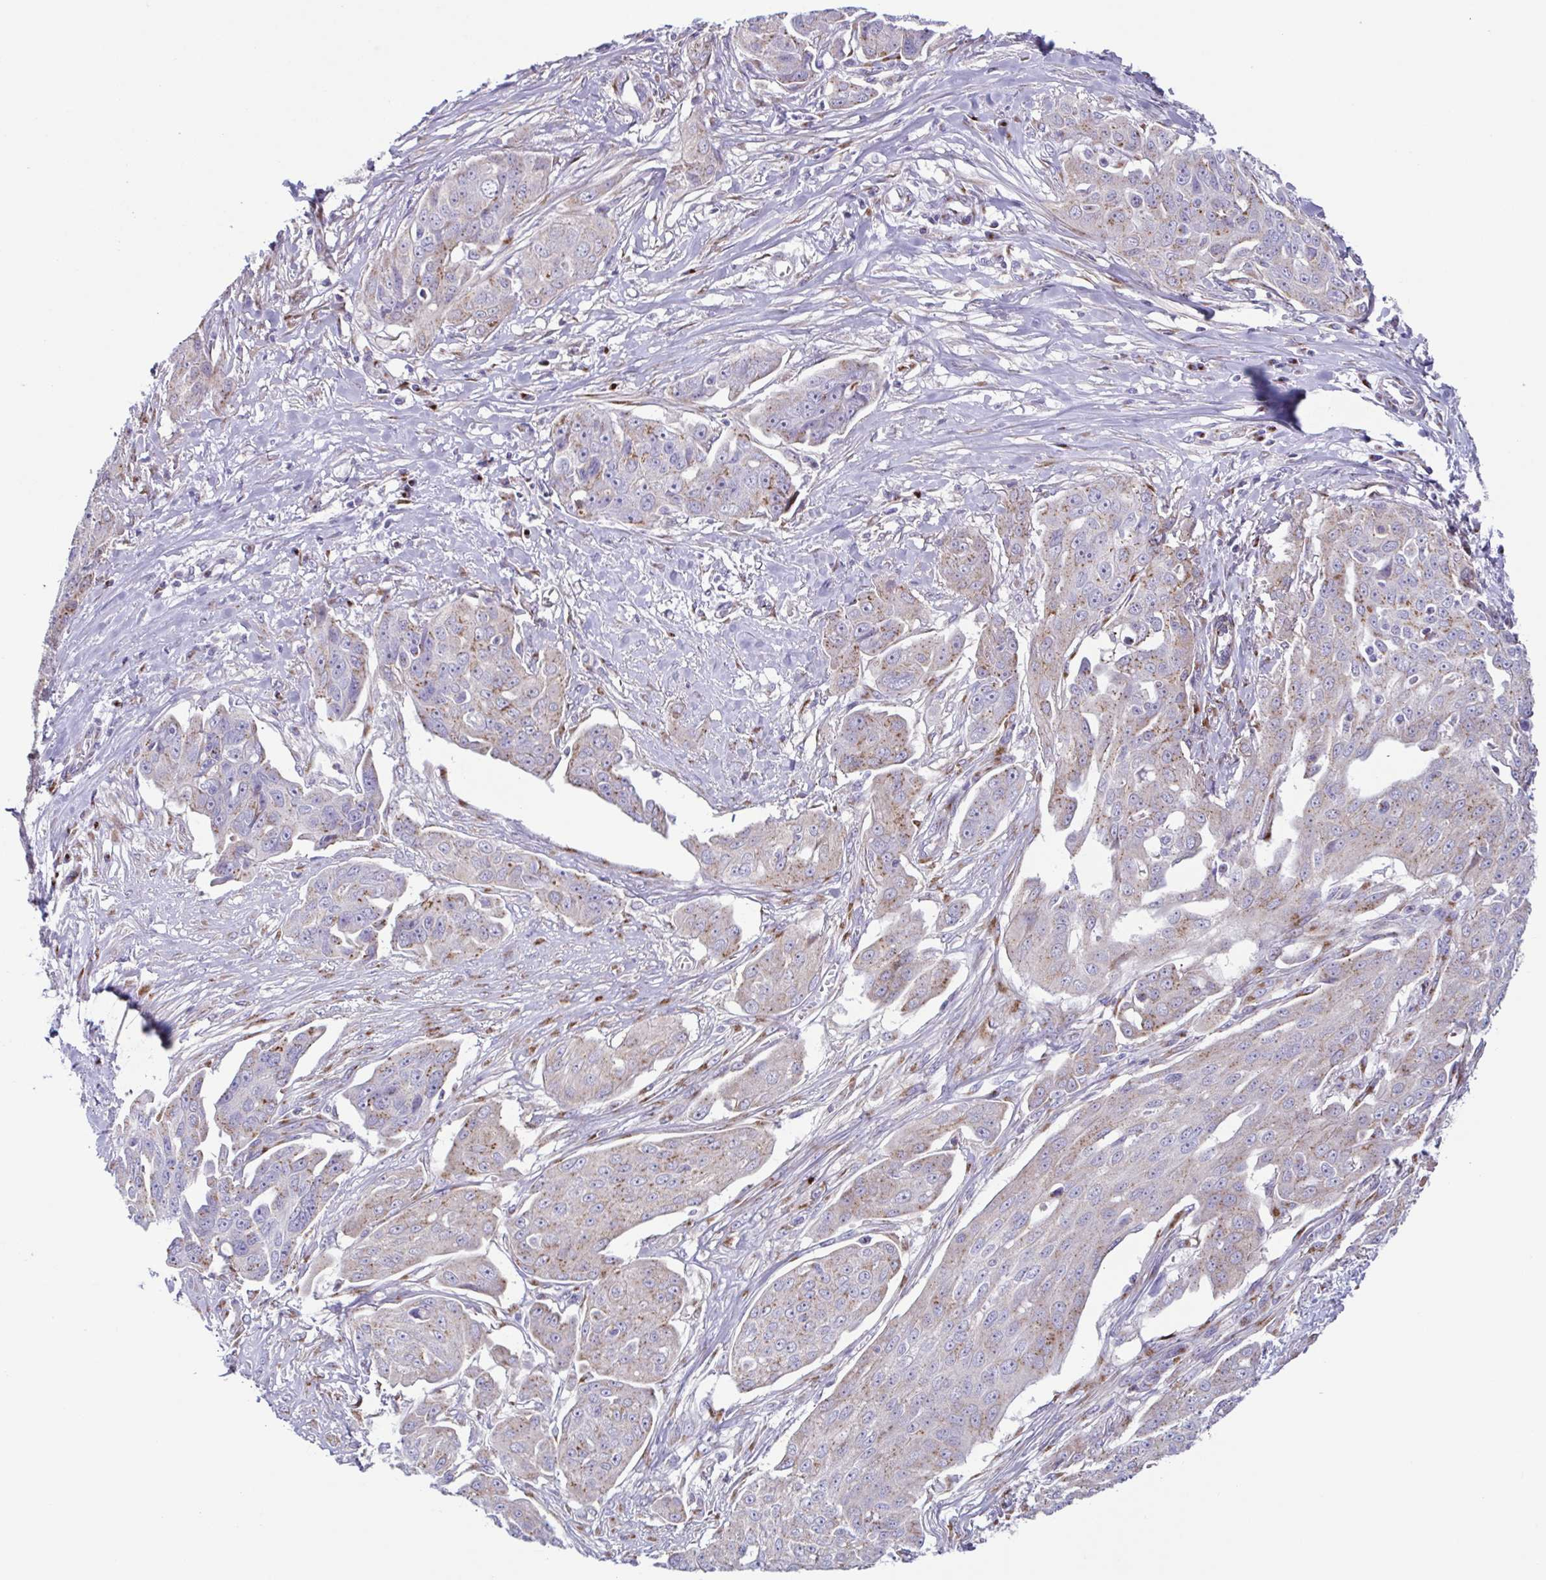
{"staining": {"intensity": "moderate", "quantity": "<25%", "location": "cytoplasmic/membranous"}, "tissue": "ovarian cancer", "cell_type": "Tumor cells", "image_type": "cancer", "snomed": [{"axis": "morphology", "description": "Carcinoma, endometroid"}, {"axis": "topography", "description": "Ovary"}], "caption": "DAB (3,3'-diaminobenzidine) immunohistochemical staining of human ovarian cancer (endometroid carcinoma) displays moderate cytoplasmic/membranous protein expression in approximately <25% of tumor cells.", "gene": "COL17A1", "patient": {"sex": "female", "age": 70}}